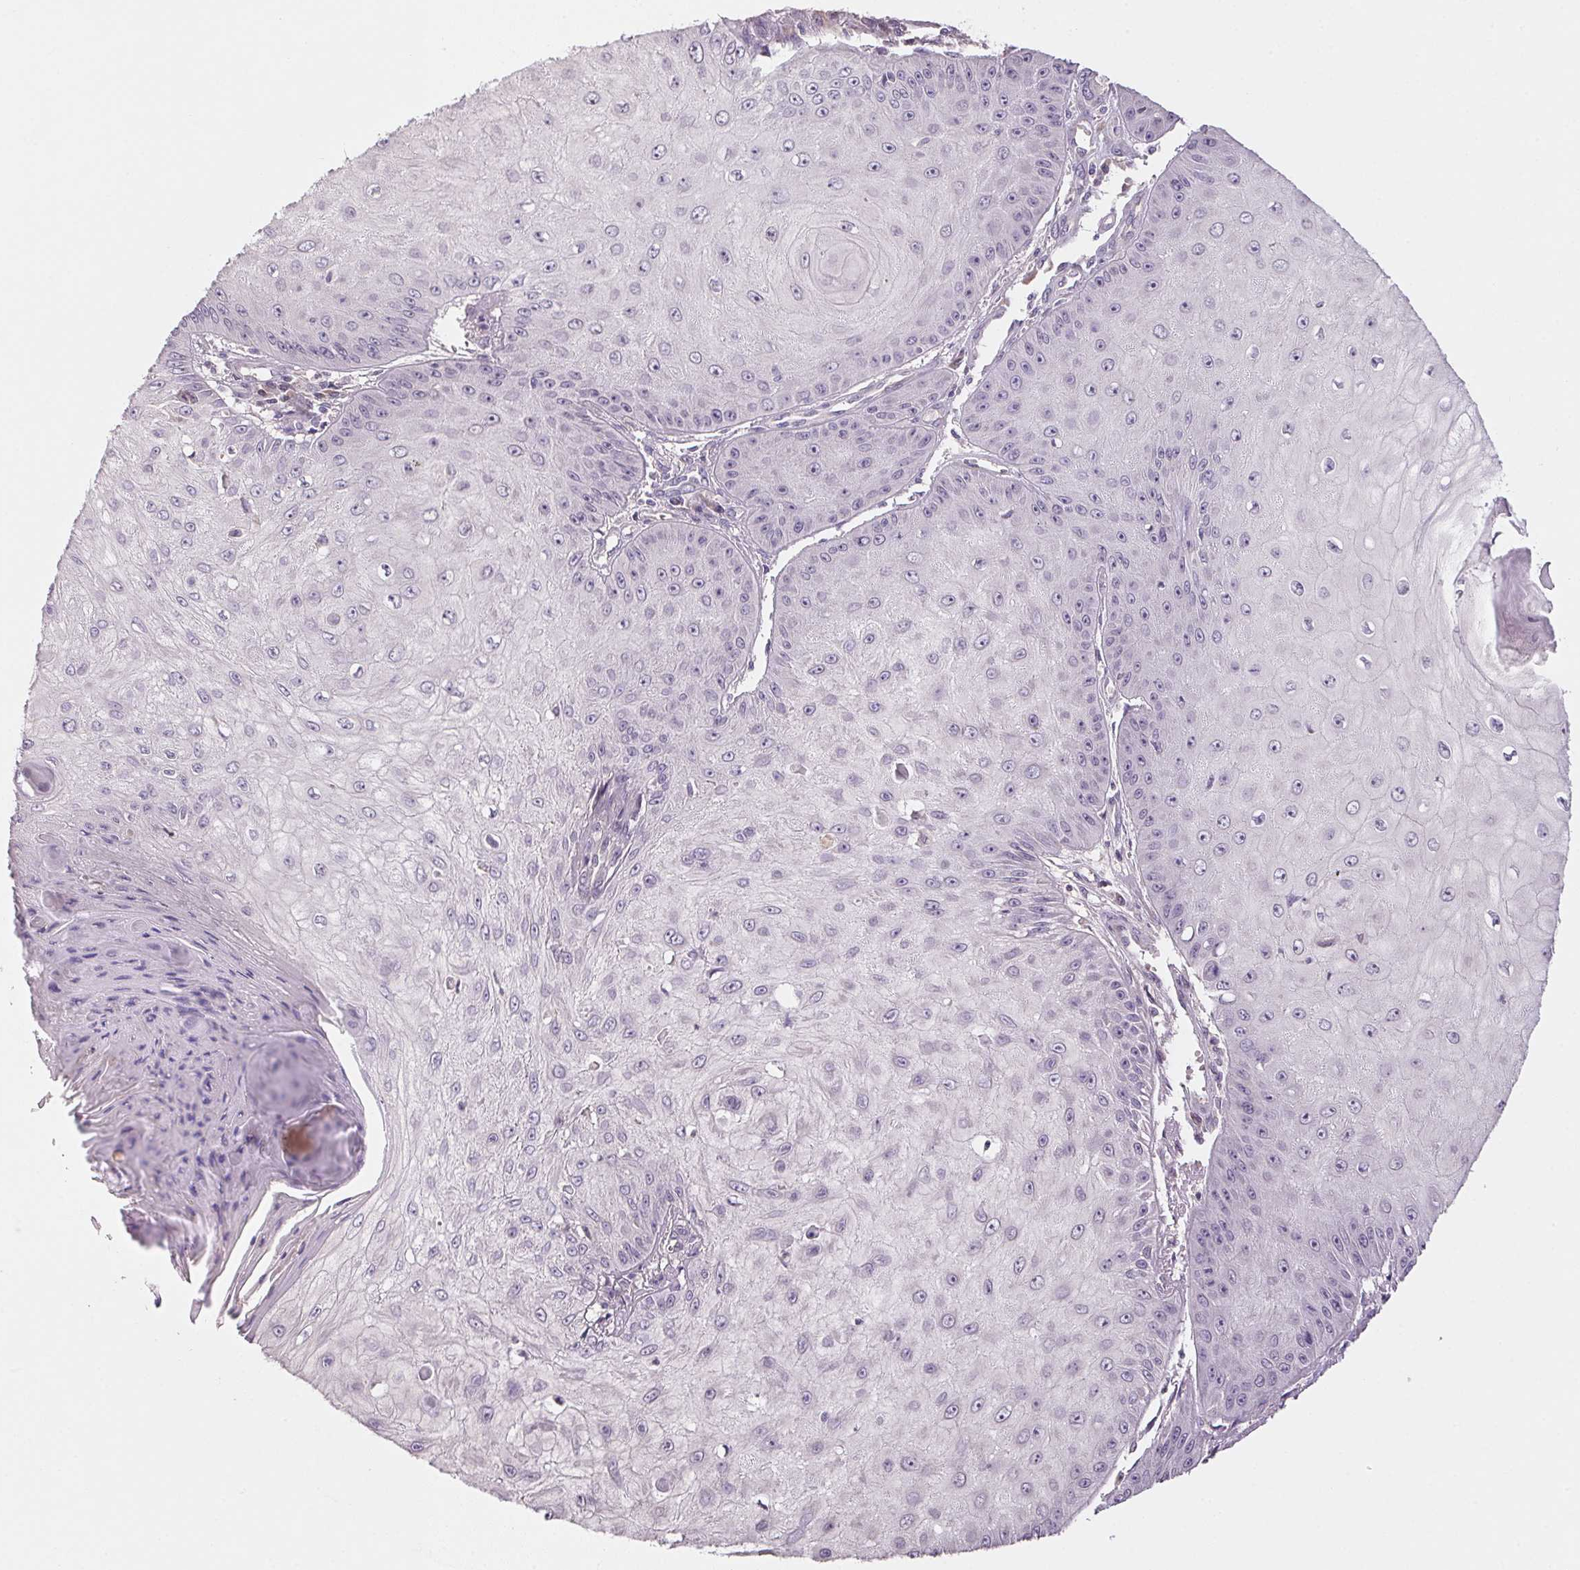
{"staining": {"intensity": "negative", "quantity": "none", "location": "none"}, "tissue": "skin cancer", "cell_type": "Tumor cells", "image_type": "cancer", "snomed": [{"axis": "morphology", "description": "Squamous cell carcinoma, NOS"}, {"axis": "topography", "description": "Skin"}], "caption": "DAB immunohistochemical staining of human squamous cell carcinoma (skin) exhibits no significant staining in tumor cells.", "gene": "ALDH8A1", "patient": {"sex": "male", "age": 70}}